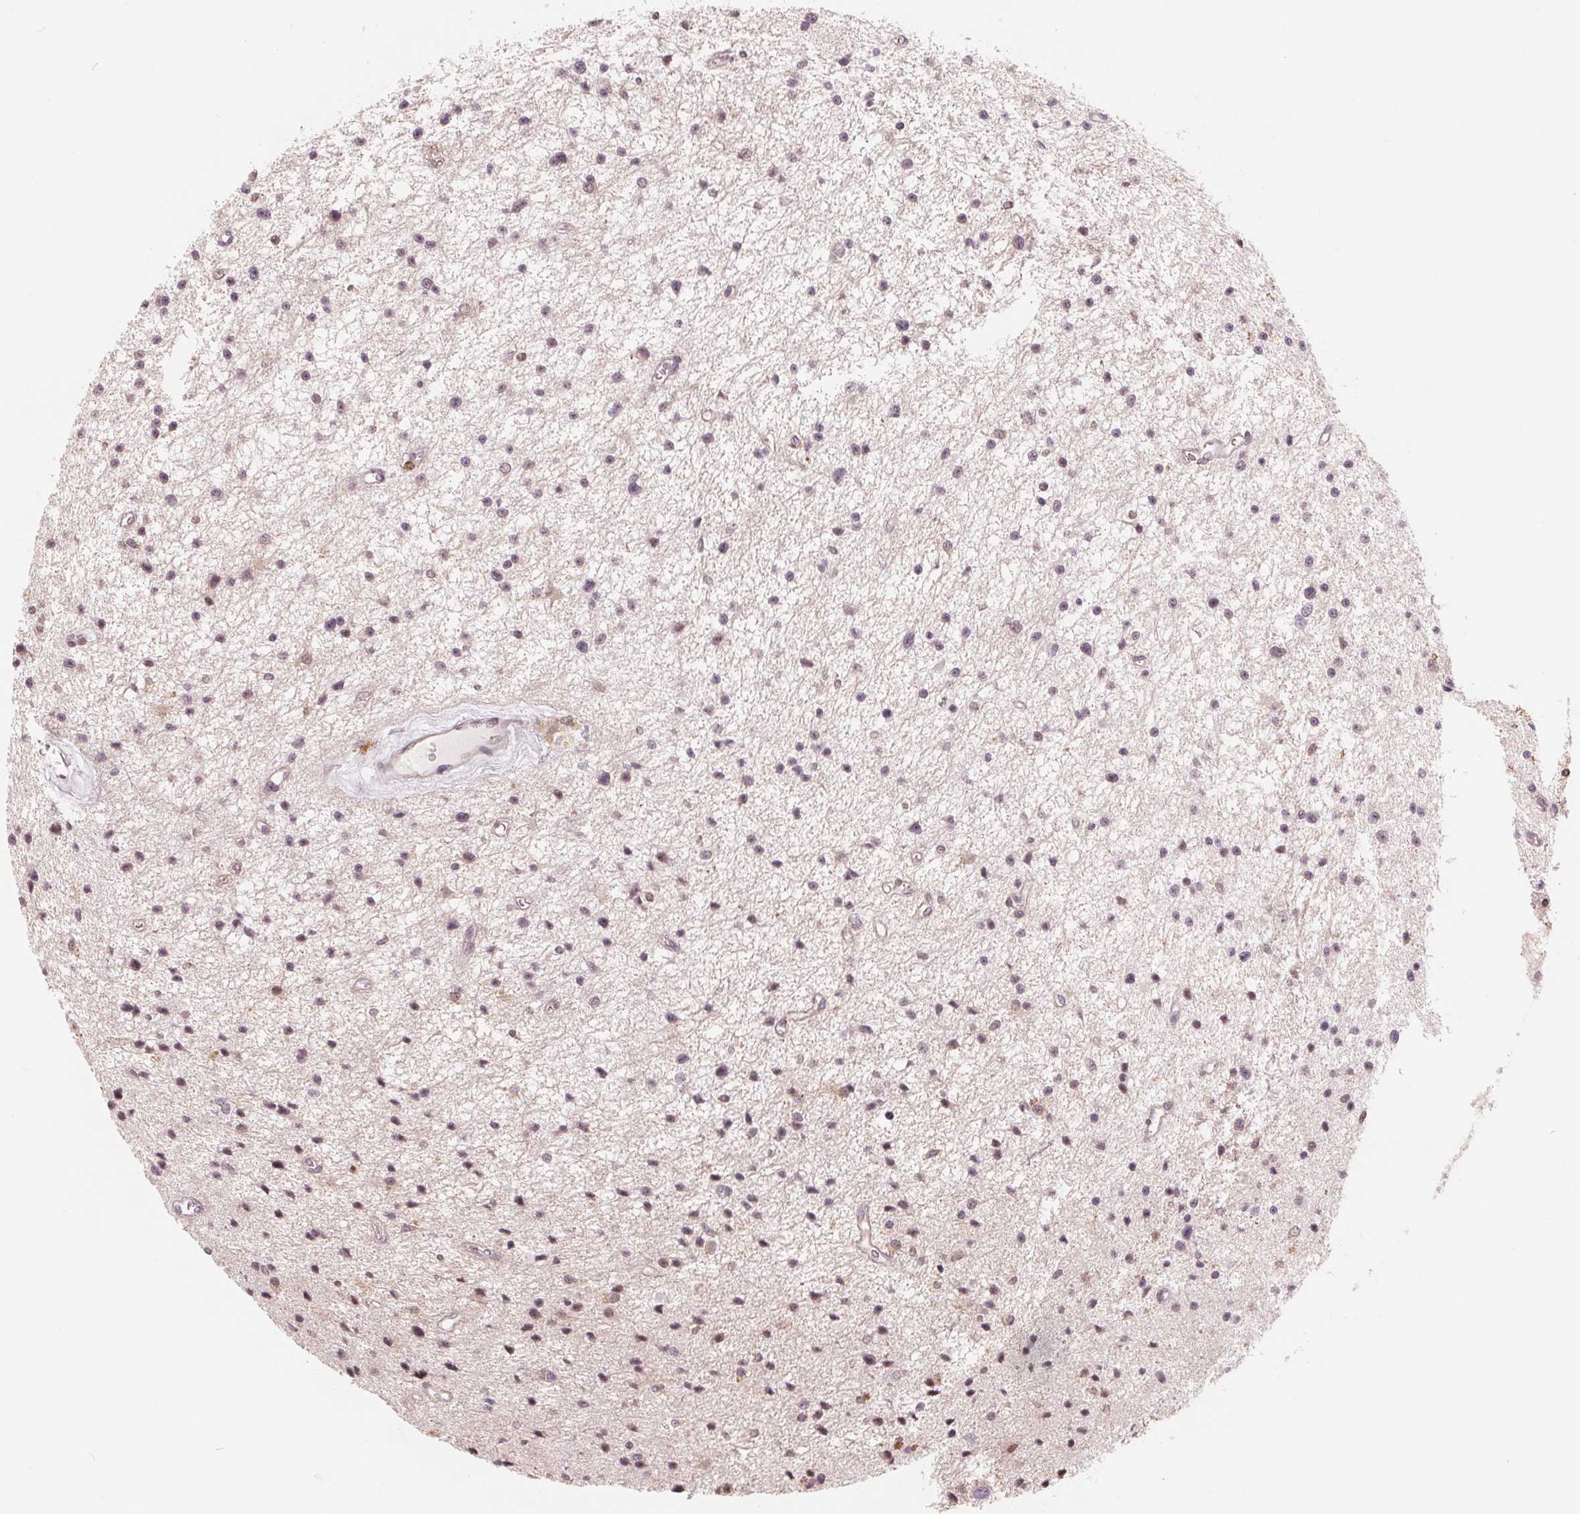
{"staining": {"intensity": "negative", "quantity": "none", "location": "none"}, "tissue": "glioma", "cell_type": "Tumor cells", "image_type": "cancer", "snomed": [{"axis": "morphology", "description": "Glioma, malignant, Low grade"}, {"axis": "topography", "description": "Brain"}], "caption": "This is a photomicrograph of immunohistochemistry (IHC) staining of glioma, which shows no positivity in tumor cells.", "gene": "IL9R", "patient": {"sex": "male", "age": 43}}